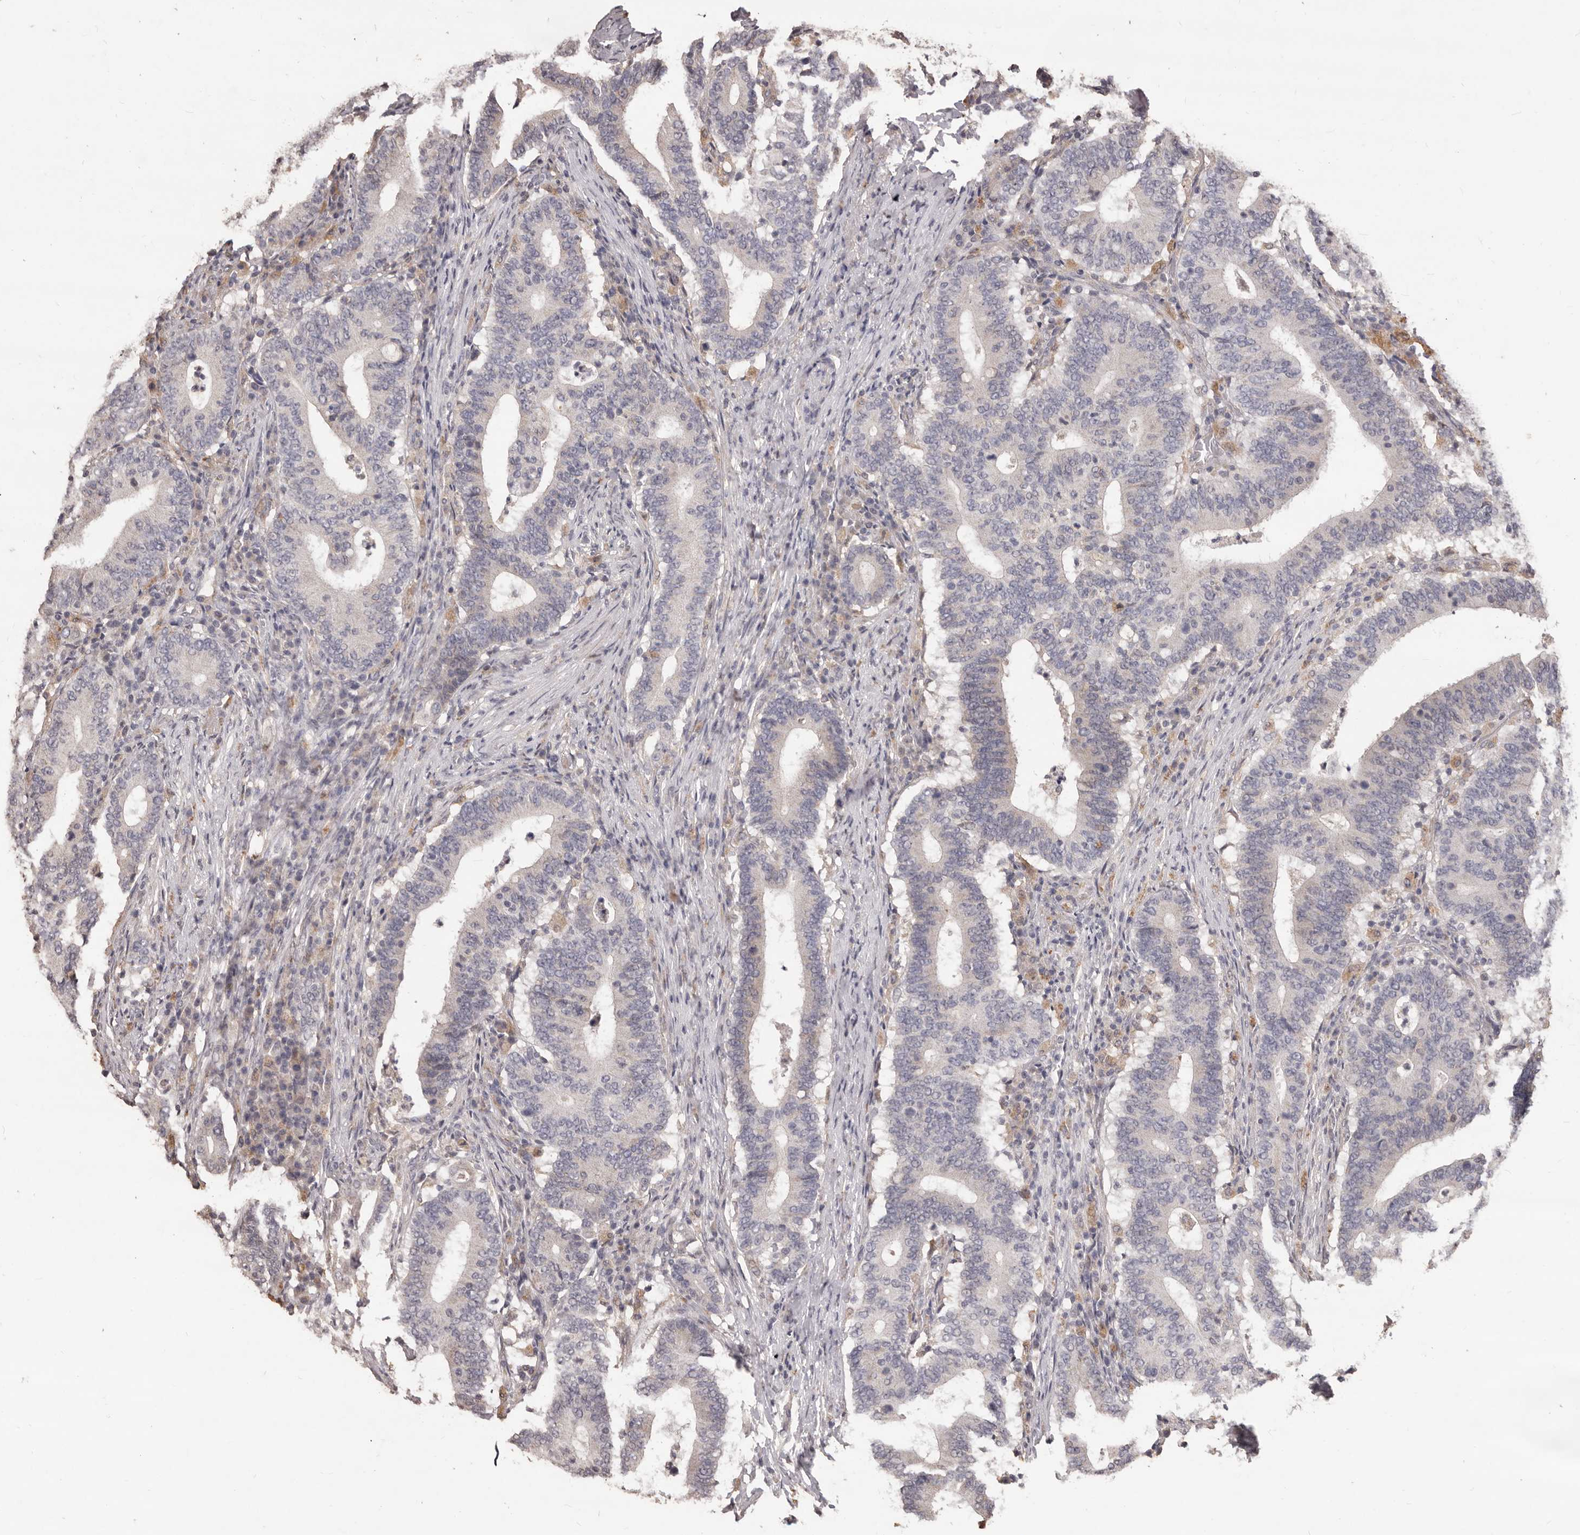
{"staining": {"intensity": "negative", "quantity": "none", "location": "none"}, "tissue": "colorectal cancer", "cell_type": "Tumor cells", "image_type": "cancer", "snomed": [{"axis": "morphology", "description": "Adenocarcinoma, NOS"}, {"axis": "topography", "description": "Colon"}], "caption": "DAB (3,3'-diaminobenzidine) immunohistochemical staining of human colorectal cancer (adenocarcinoma) exhibits no significant expression in tumor cells. Nuclei are stained in blue.", "gene": "PRSS27", "patient": {"sex": "female", "age": 66}}